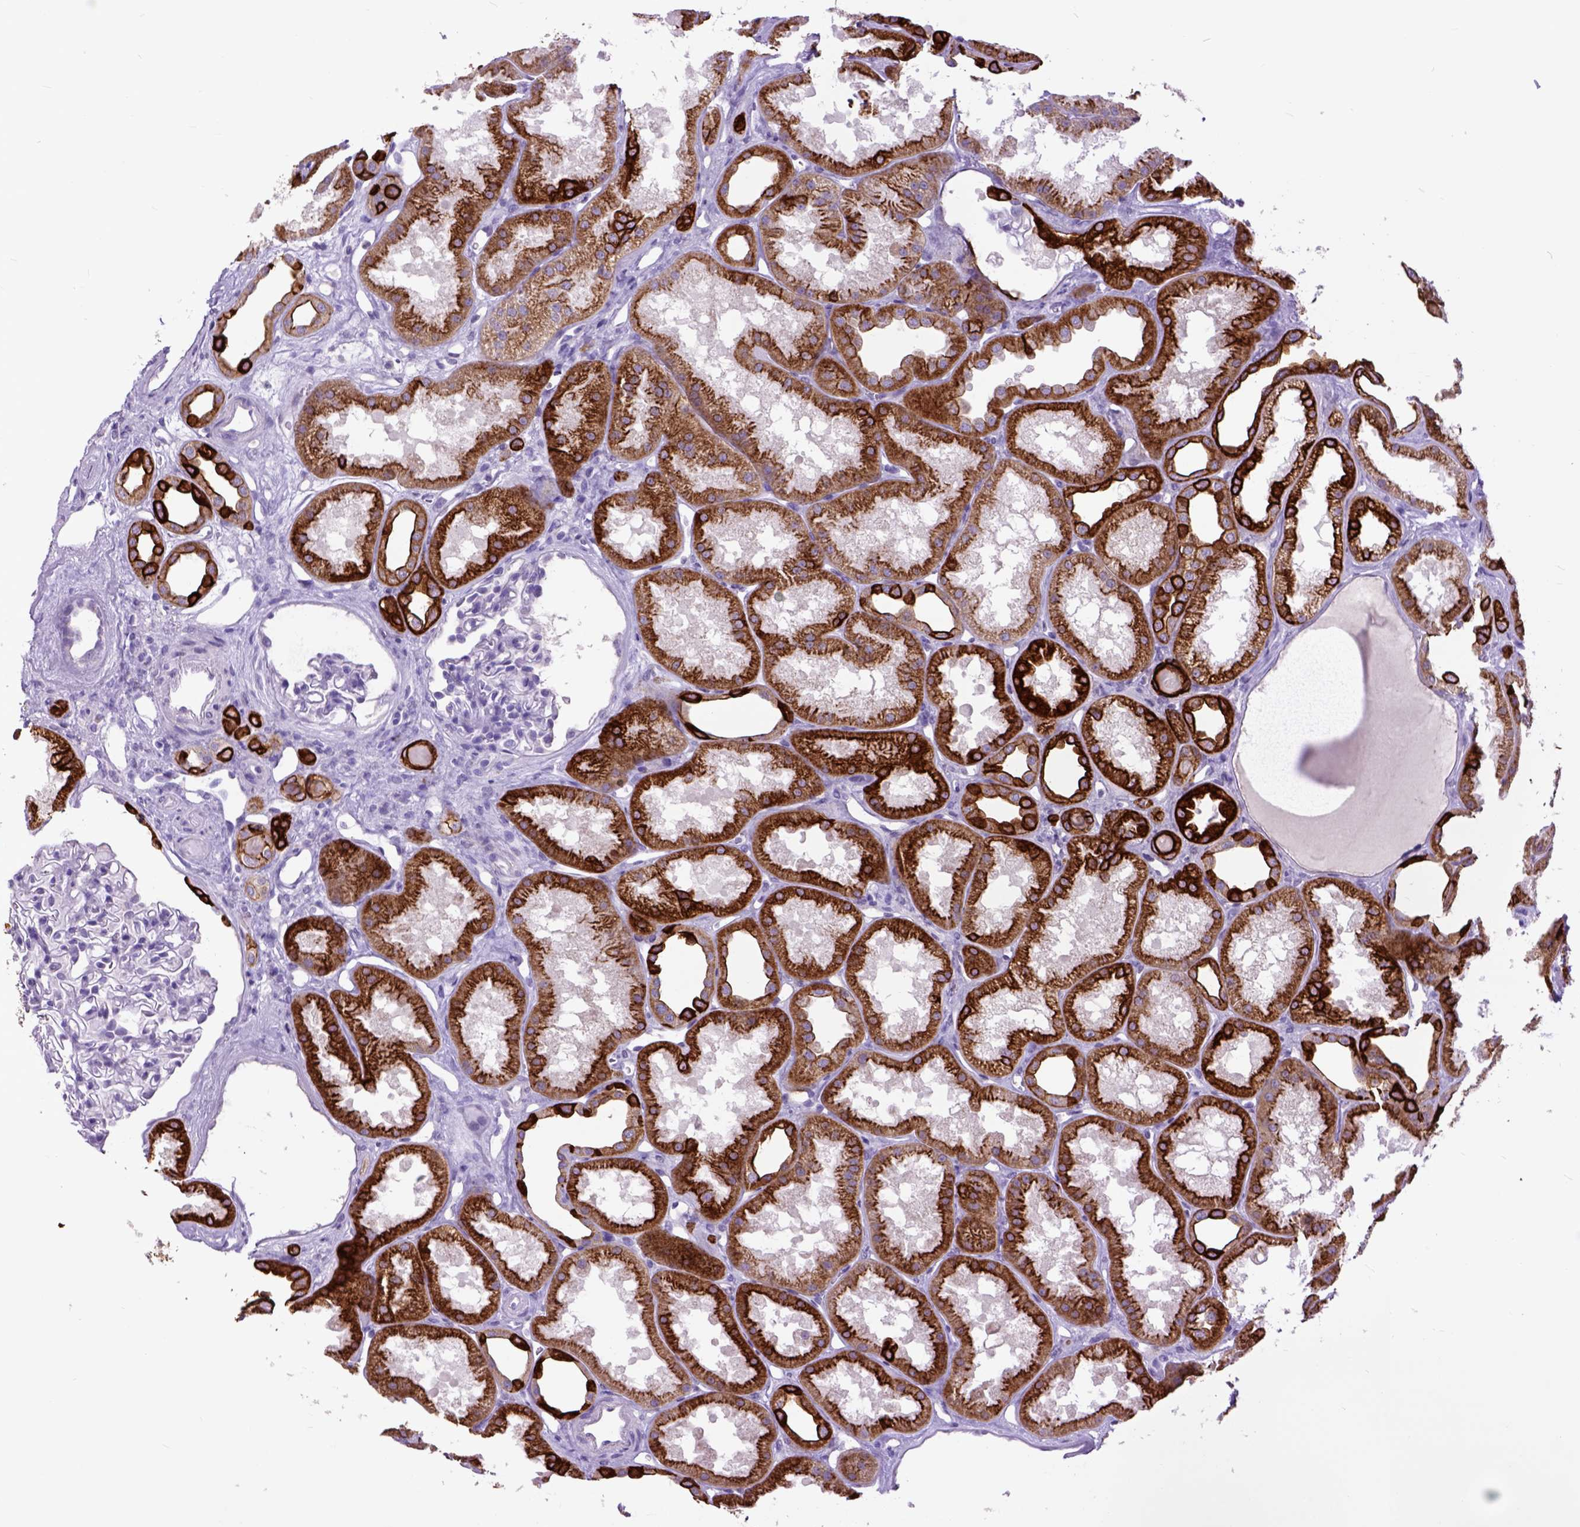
{"staining": {"intensity": "negative", "quantity": "none", "location": "none"}, "tissue": "kidney", "cell_type": "Cells in glomeruli", "image_type": "normal", "snomed": [{"axis": "morphology", "description": "Normal tissue, NOS"}, {"axis": "topography", "description": "Kidney"}], "caption": "IHC of benign human kidney demonstrates no staining in cells in glomeruli.", "gene": "RAB25", "patient": {"sex": "male", "age": 61}}